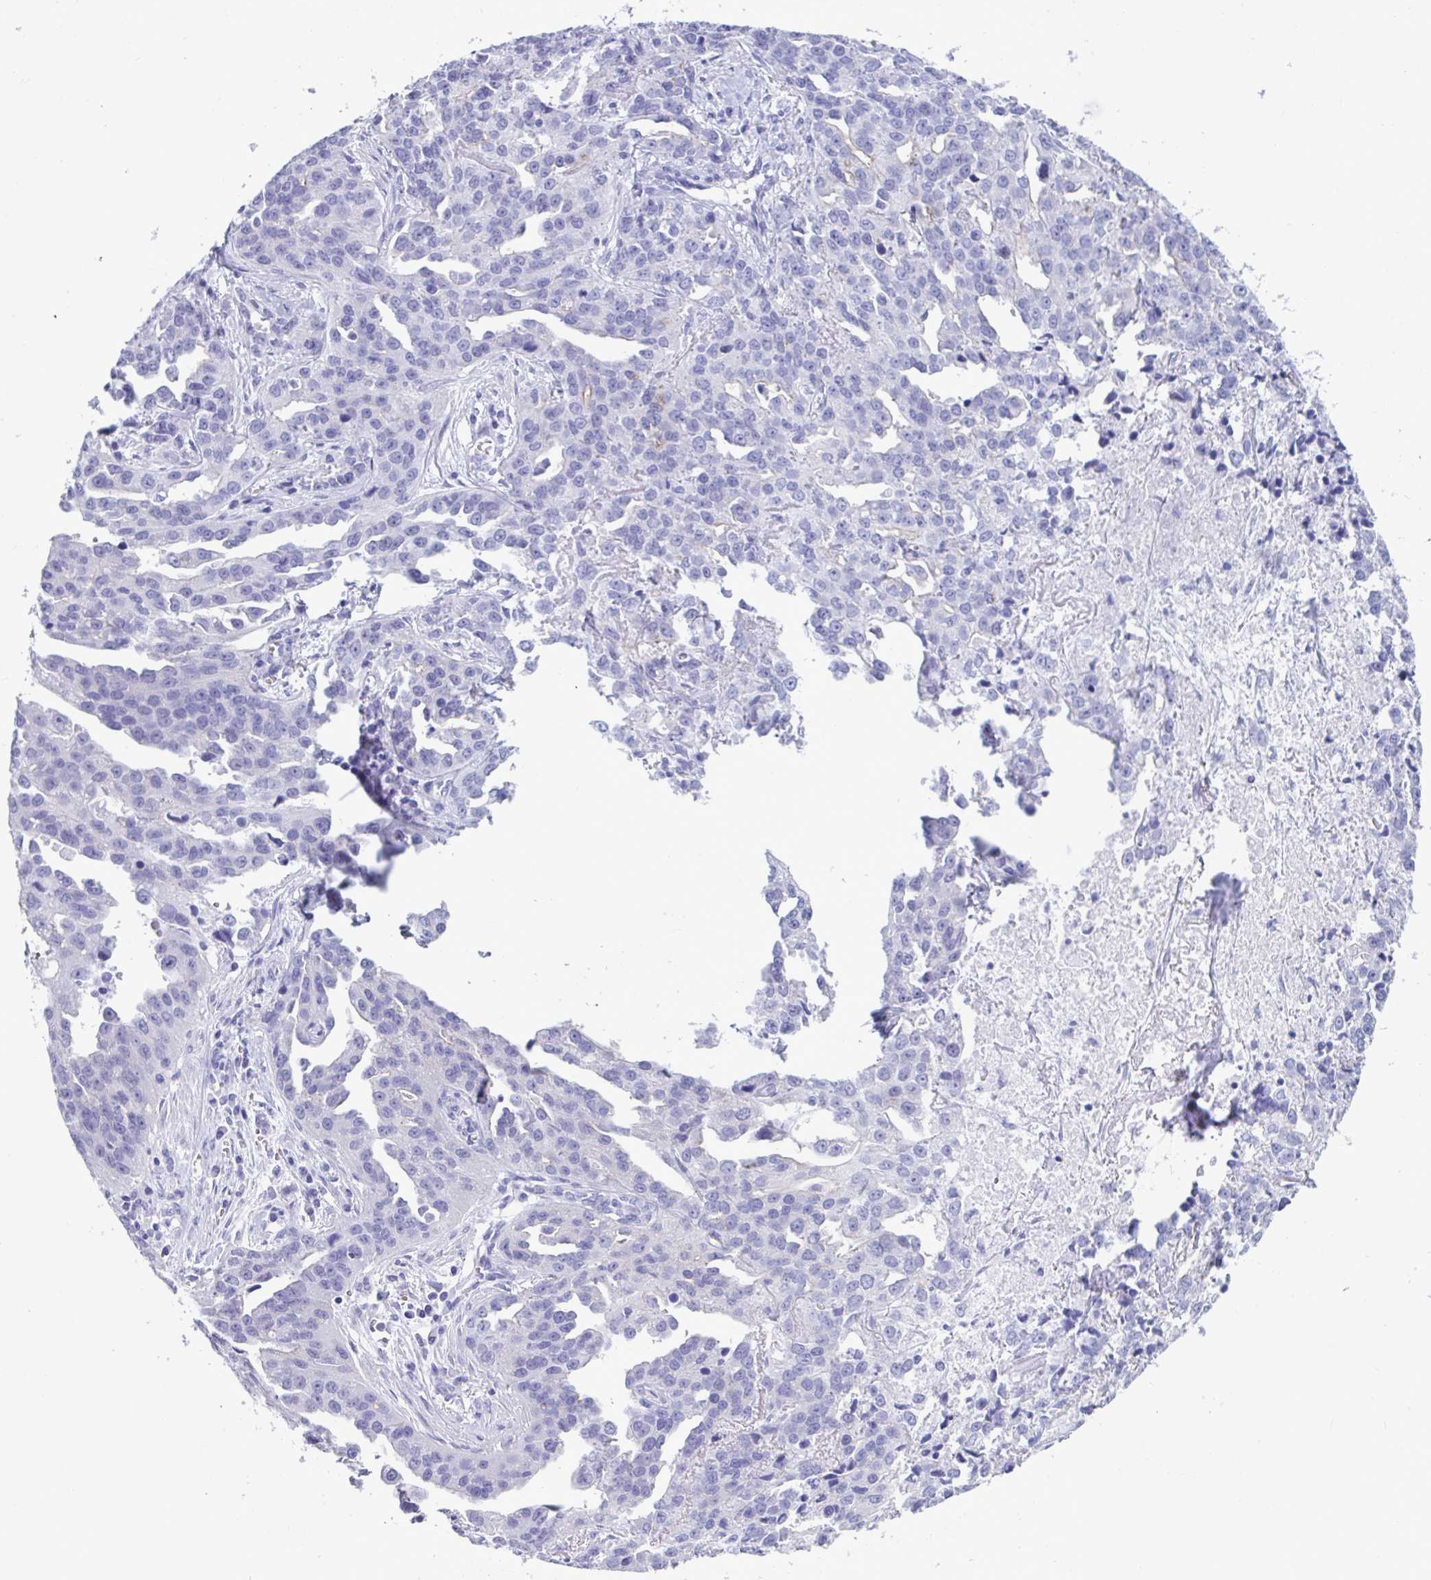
{"staining": {"intensity": "negative", "quantity": "none", "location": "none"}, "tissue": "ovarian cancer", "cell_type": "Tumor cells", "image_type": "cancer", "snomed": [{"axis": "morphology", "description": "Cystadenocarcinoma, serous, NOS"}, {"axis": "topography", "description": "Ovary"}], "caption": "This histopathology image is of ovarian cancer stained with IHC to label a protein in brown with the nuclei are counter-stained blue. There is no positivity in tumor cells.", "gene": "TTC30B", "patient": {"sex": "female", "age": 75}}